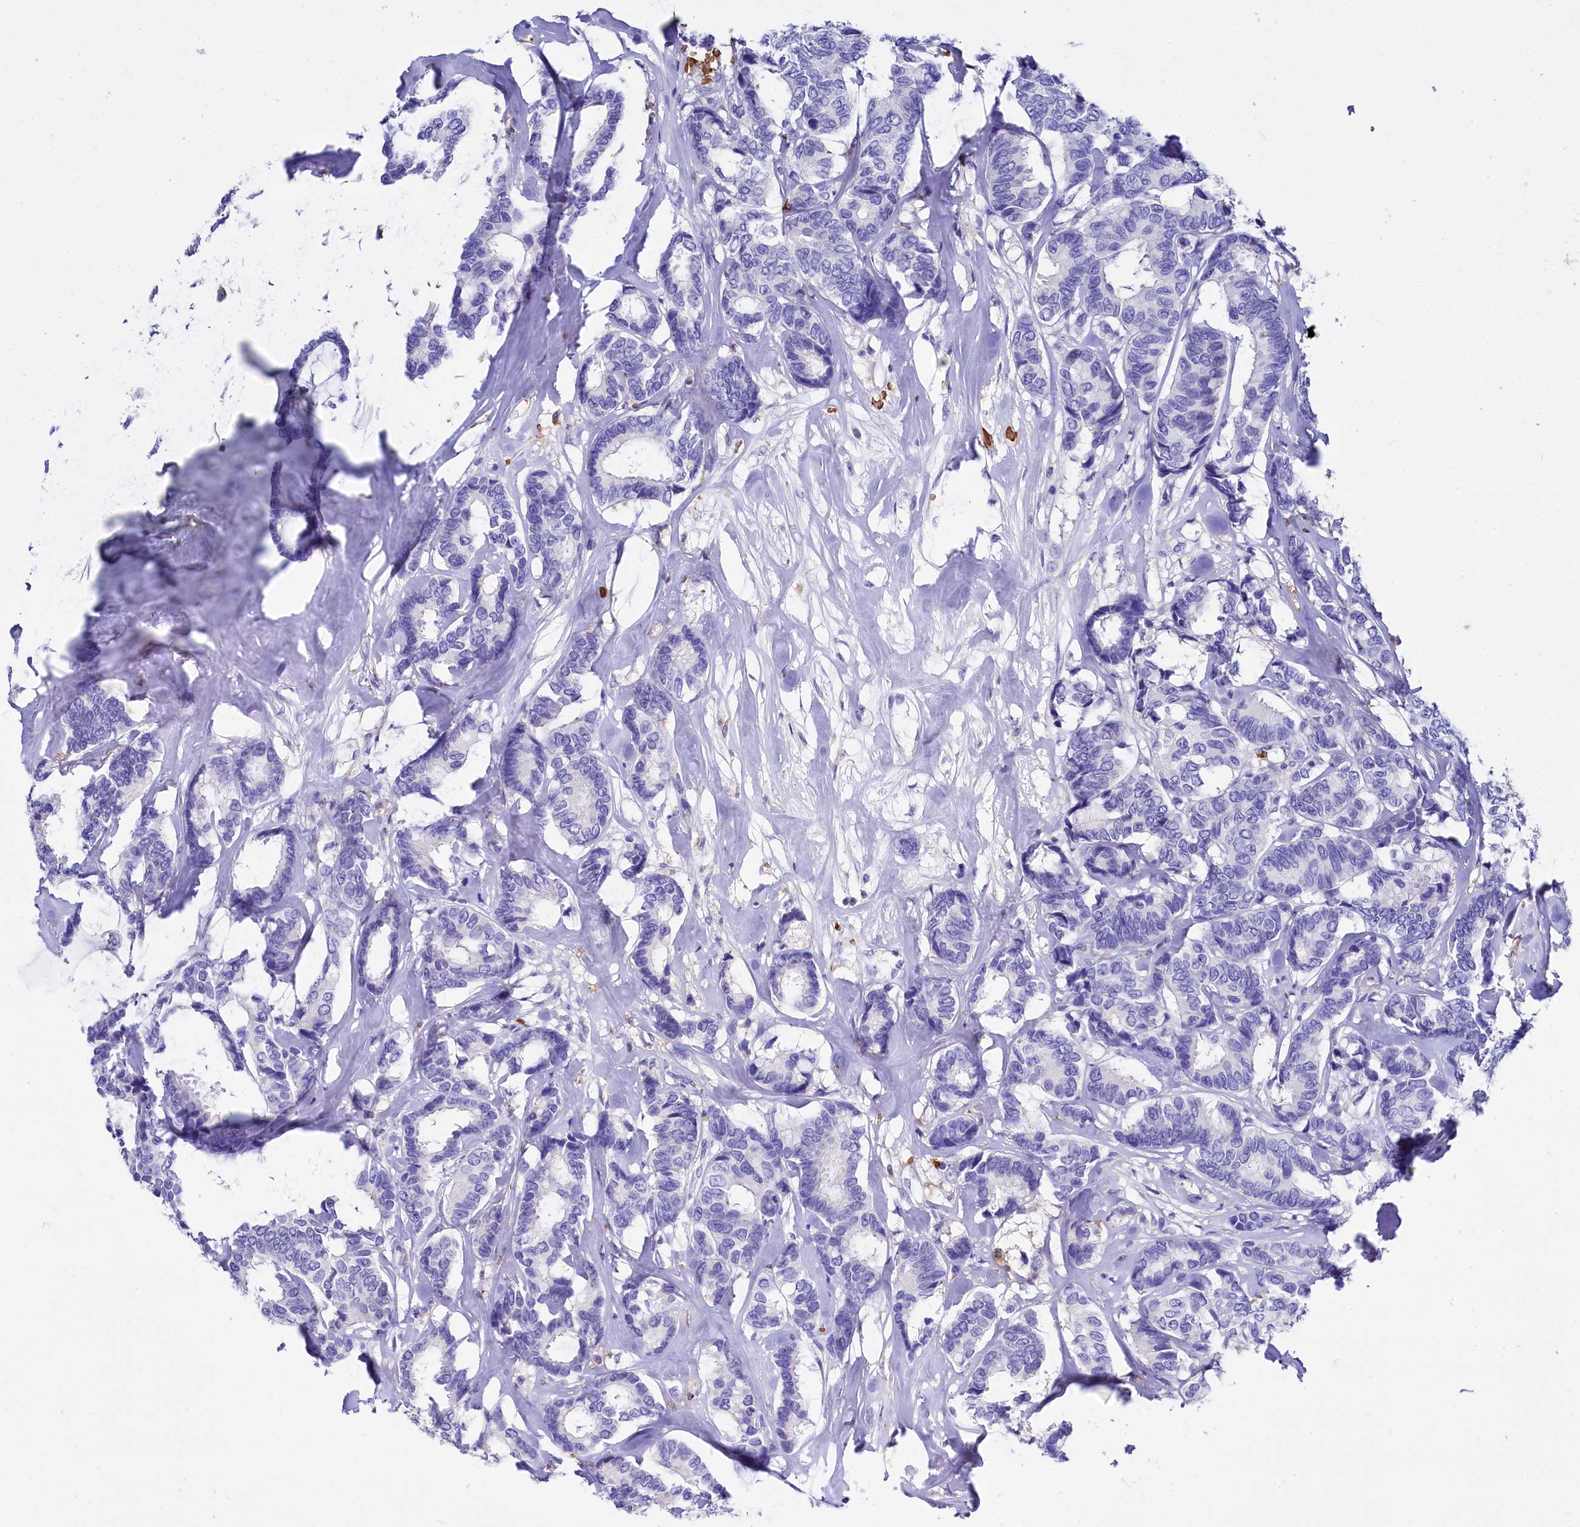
{"staining": {"intensity": "negative", "quantity": "none", "location": "none"}, "tissue": "breast cancer", "cell_type": "Tumor cells", "image_type": "cancer", "snomed": [{"axis": "morphology", "description": "Duct carcinoma"}, {"axis": "topography", "description": "Breast"}], "caption": "This is a photomicrograph of IHC staining of infiltrating ductal carcinoma (breast), which shows no positivity in tumor cells.", "gene": "RPUSD3", "patient": {"sex": "female", "age": 87}}